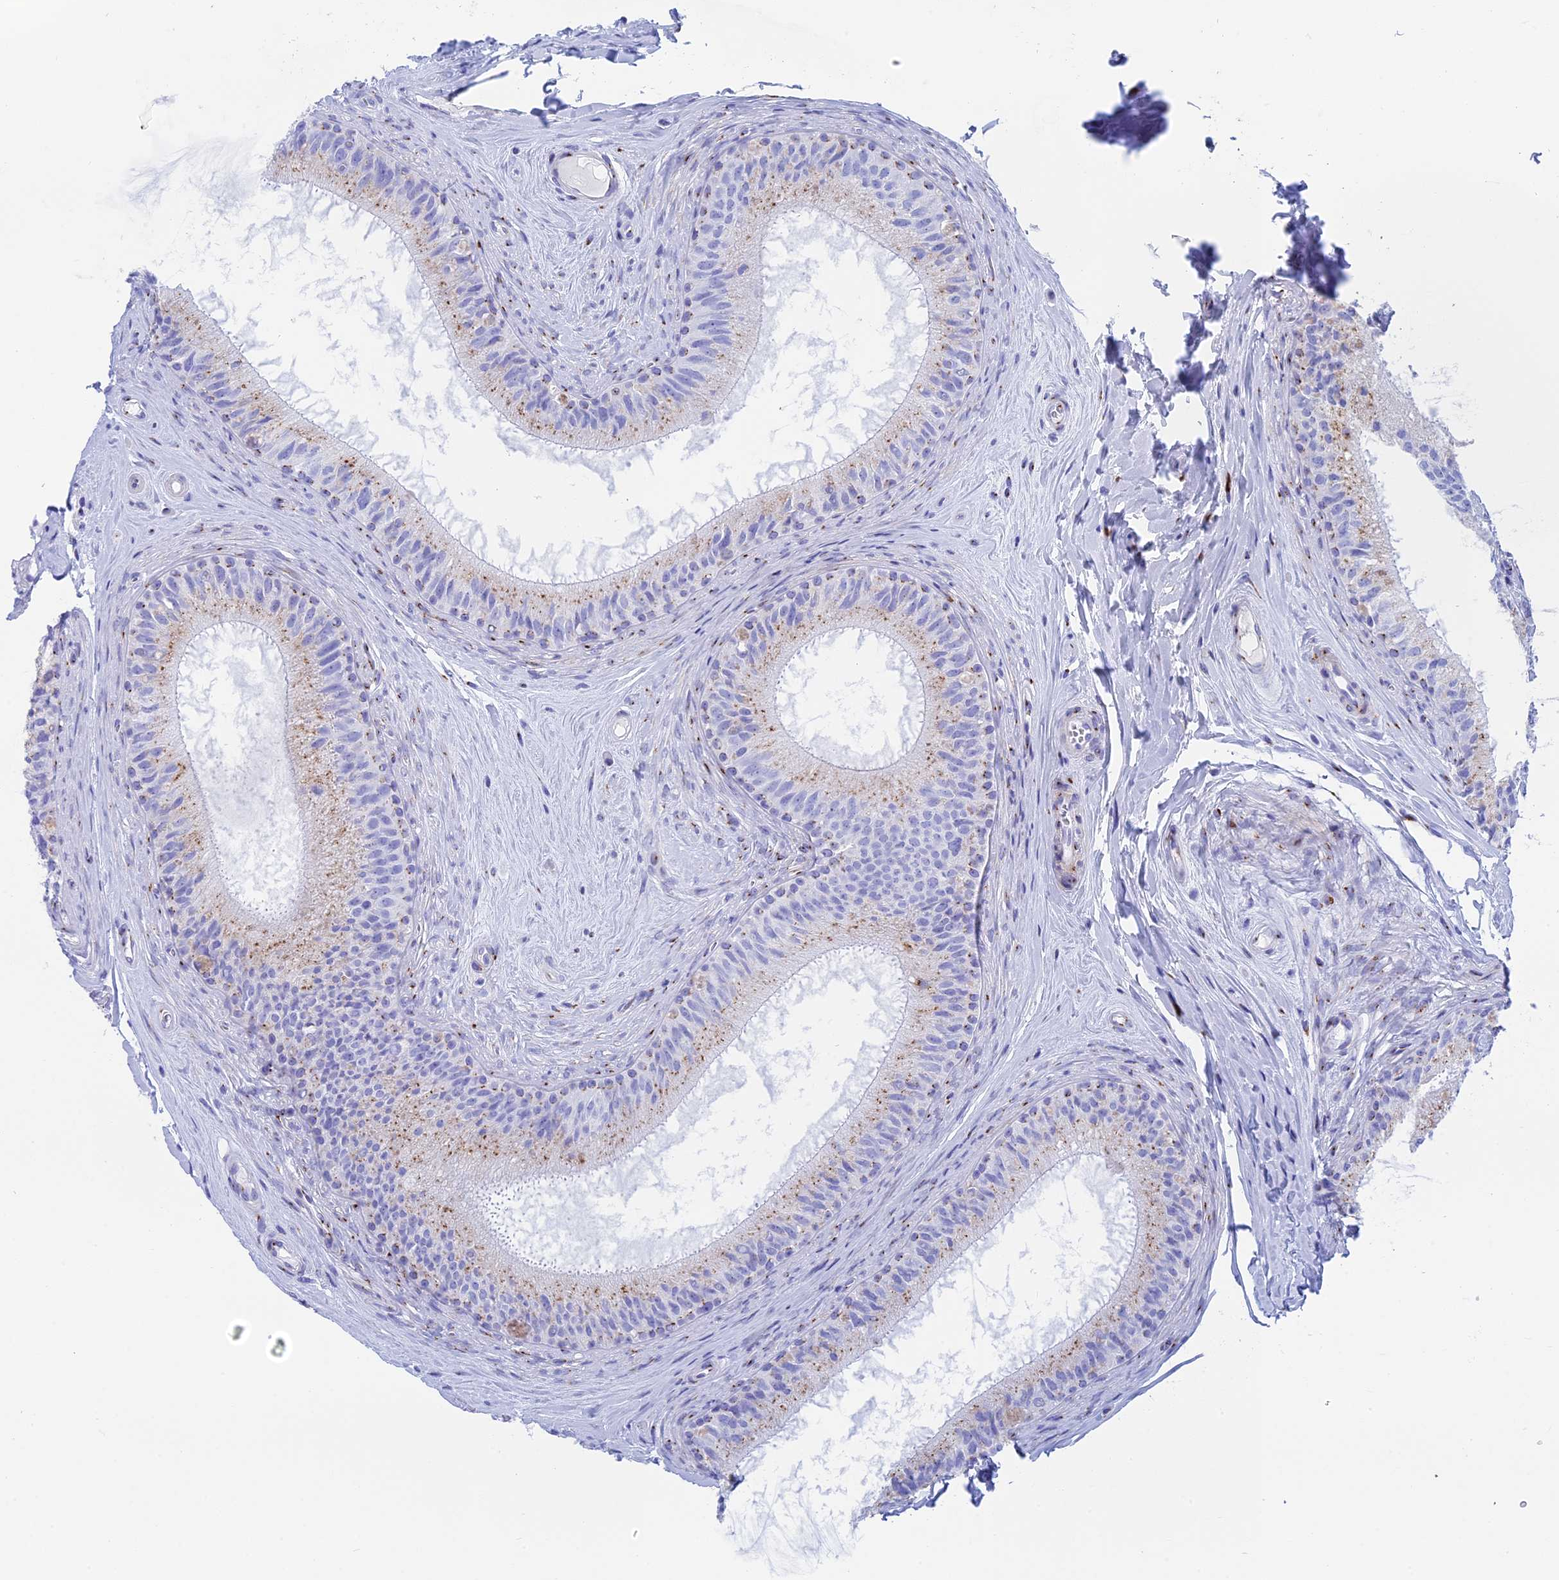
{"staining": {"intensity": "moderate", "quantity": "<25%", "location": "cytoplasmic/membranous"}, "tissue": "epididymis", "cell_type": "Glandular cells", "image_type": "normal", "snomed": [{"axis": "morphology", "description": "Normal tissue, NOS"}, {"axis": "topography", "description": "Epididymis"}], "caption": "An immunohistochemistry (IHC) photomicrograph of unremarkable tissue is shown. Protein staining in brown labels moderate cytoplasmic/membranous positivity in epididymis within glandular cells.", "gene": "ERICH4", "patient": {"sex": "male", "age": 33}}